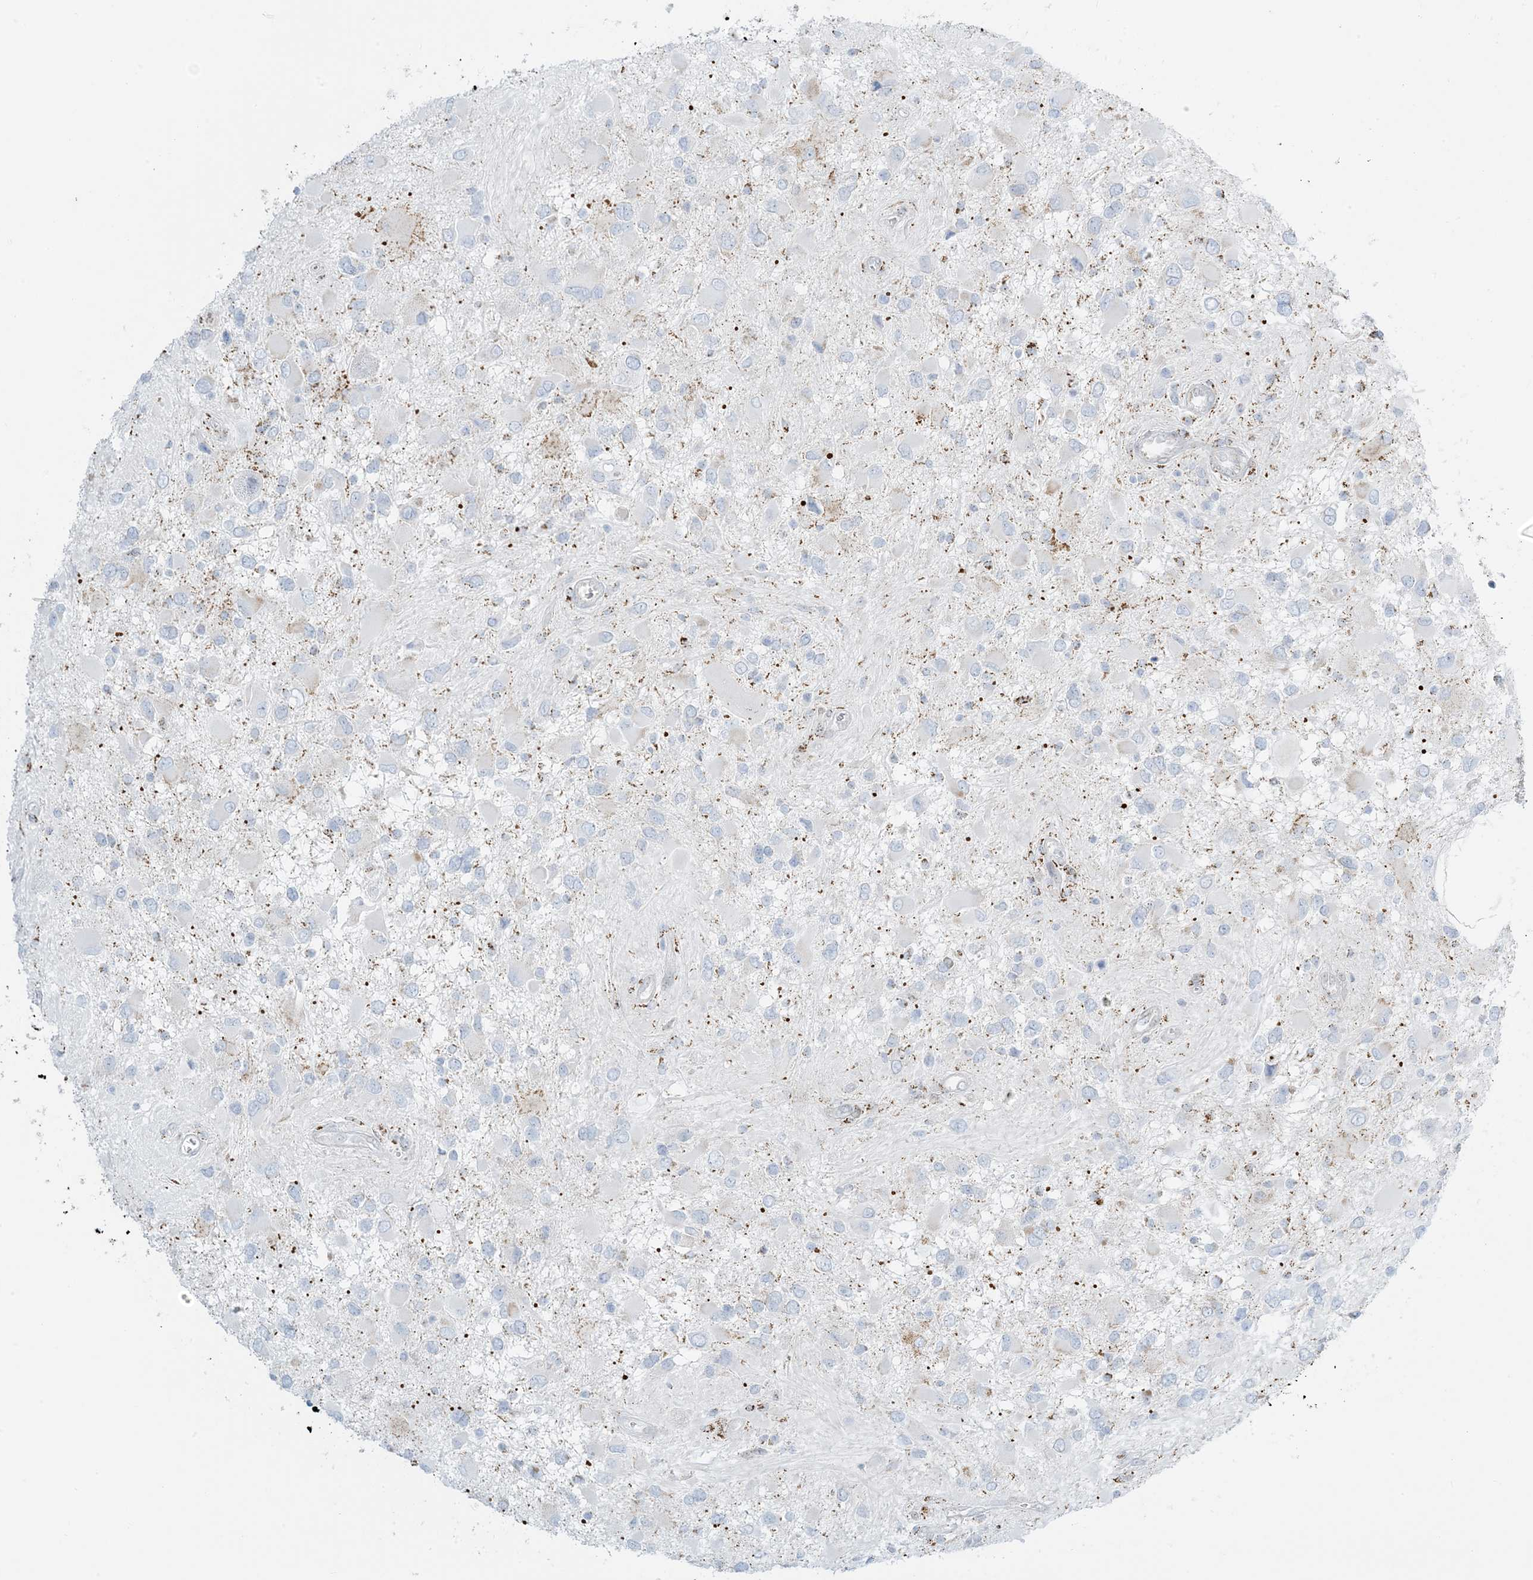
{"staining": {"intensity": "negative", "quantity": "none", "location": "none"}, "tissue": "glioma", "cell_type": "Tumor cells", "image_type": "cancer", "snomed": [{"axis": "morphology", "description": "Glioma, malignant, High grade"}, {"axis": "topography", "description": "Brain"}], "caption": "This is an immunohistochemistry histopathology image of human glioma. There is no expression in tumor cells.", "gene": "ZDHHC4", "patient": {"sex": "male", "age": 53}}